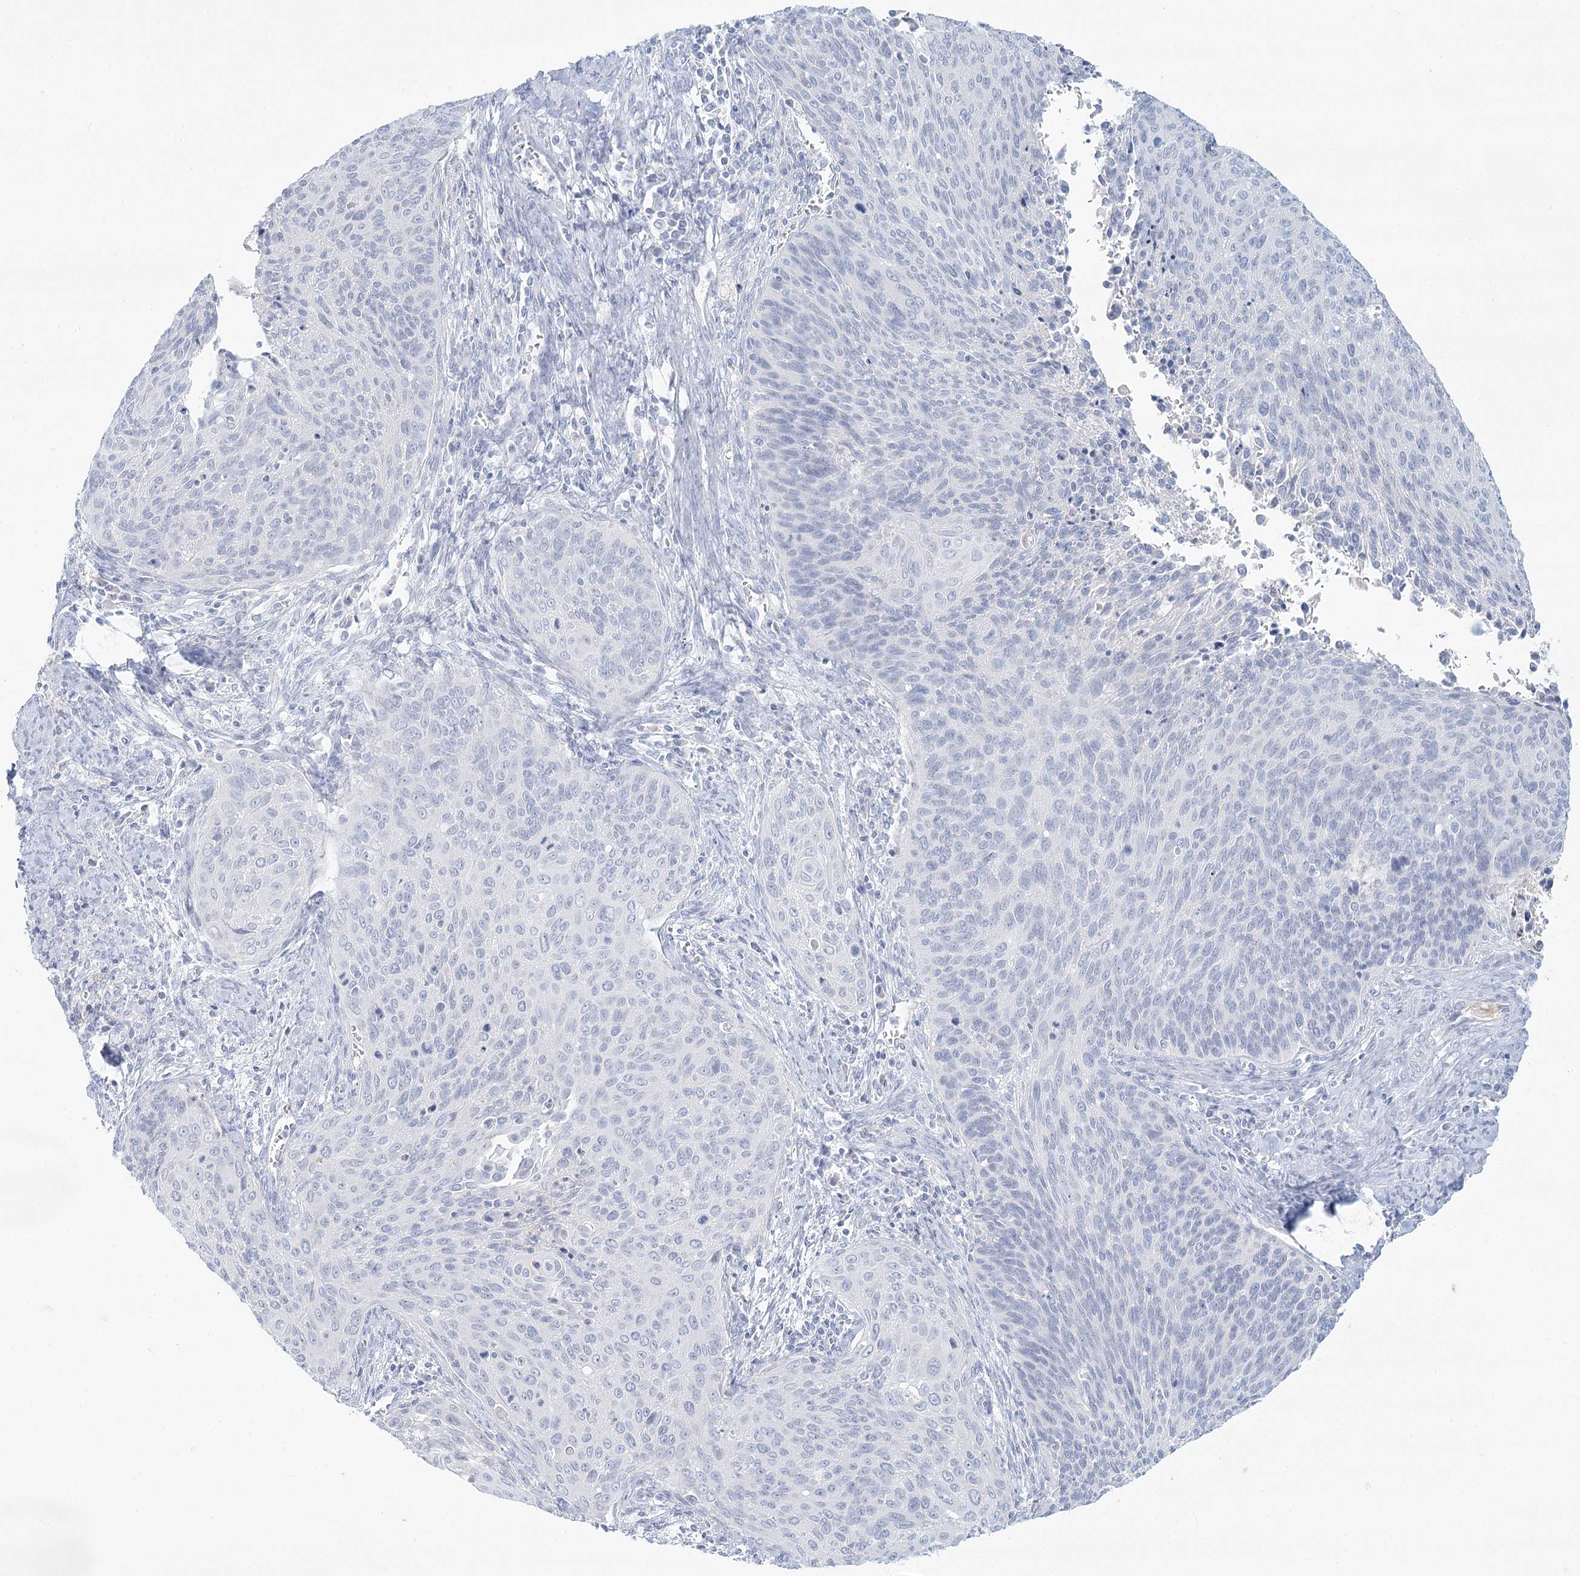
{"staining": {"intensity": "negative", "quantity": "none", "location": "none"}, "tissue": "cervical cancer", "cell_type": "Tumor cells", "image_type": "cancer", "snomed": [{"axis": "morphology", "description": "Squamous cell carcinoma, NOS"}, {"axis": "topography", "description": "Cervix"}], "caption": "Human squamous cell carcinoma (cervical) stained for a protein using immunohistochemistry (IHC) displays no positivity in tumor cells.", "gene": "DMGDH", "patient": {"sex": "female", "age": 55}}